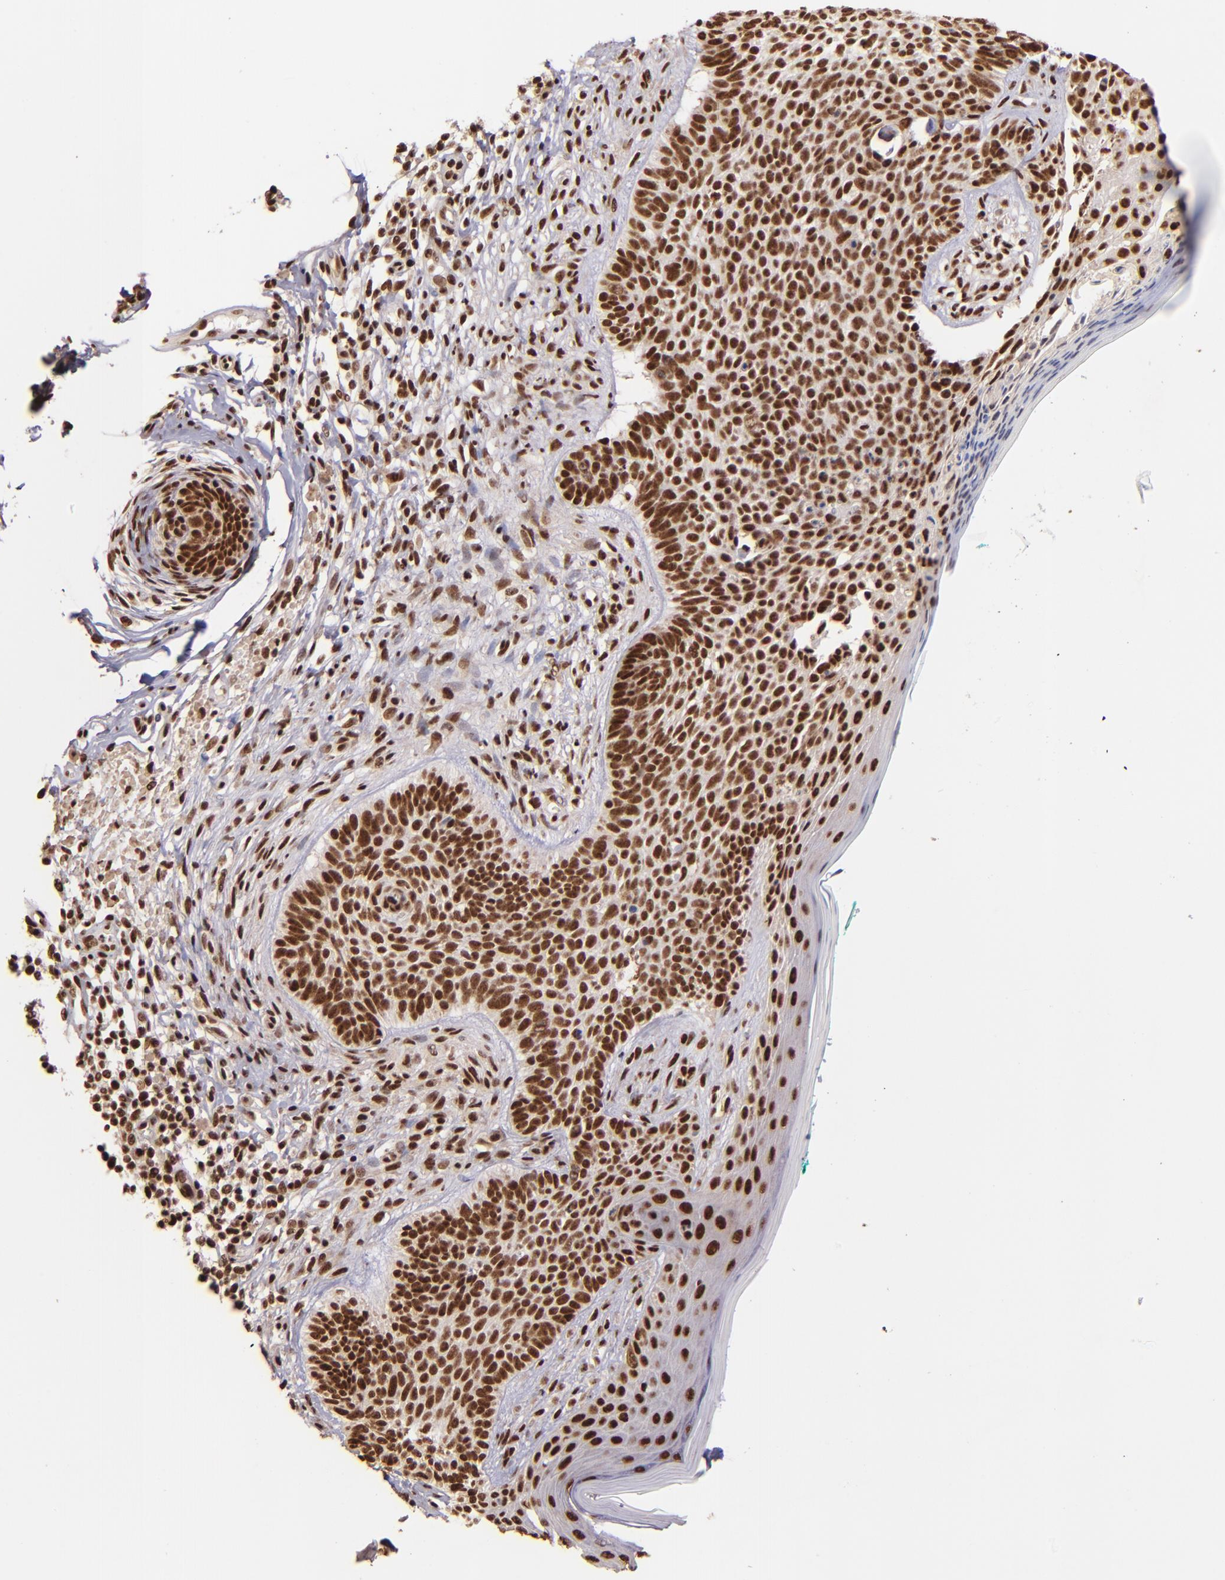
{"staining": {"intensity": "strong", "quantity": ">75%", "location": "nuclear"}, "tissue": "skin cancer", "cell_type": "Tumor cells", "image_type": "cancer", "snomed": [{"axis": "morphology", "description": "Normal tissue, NOS"}, {"axis": "morphology", "description": "Basal cell carcinoma"}, {"axis": "topography", "description": "Skin"}], "caption": "Protein staining reveals strong nuclear expression in approximately >75% of tumor cells in basal cell carcinoma (skin).", "gene": "PQBP1", "patient": {"sex": "male", "age": 76}}